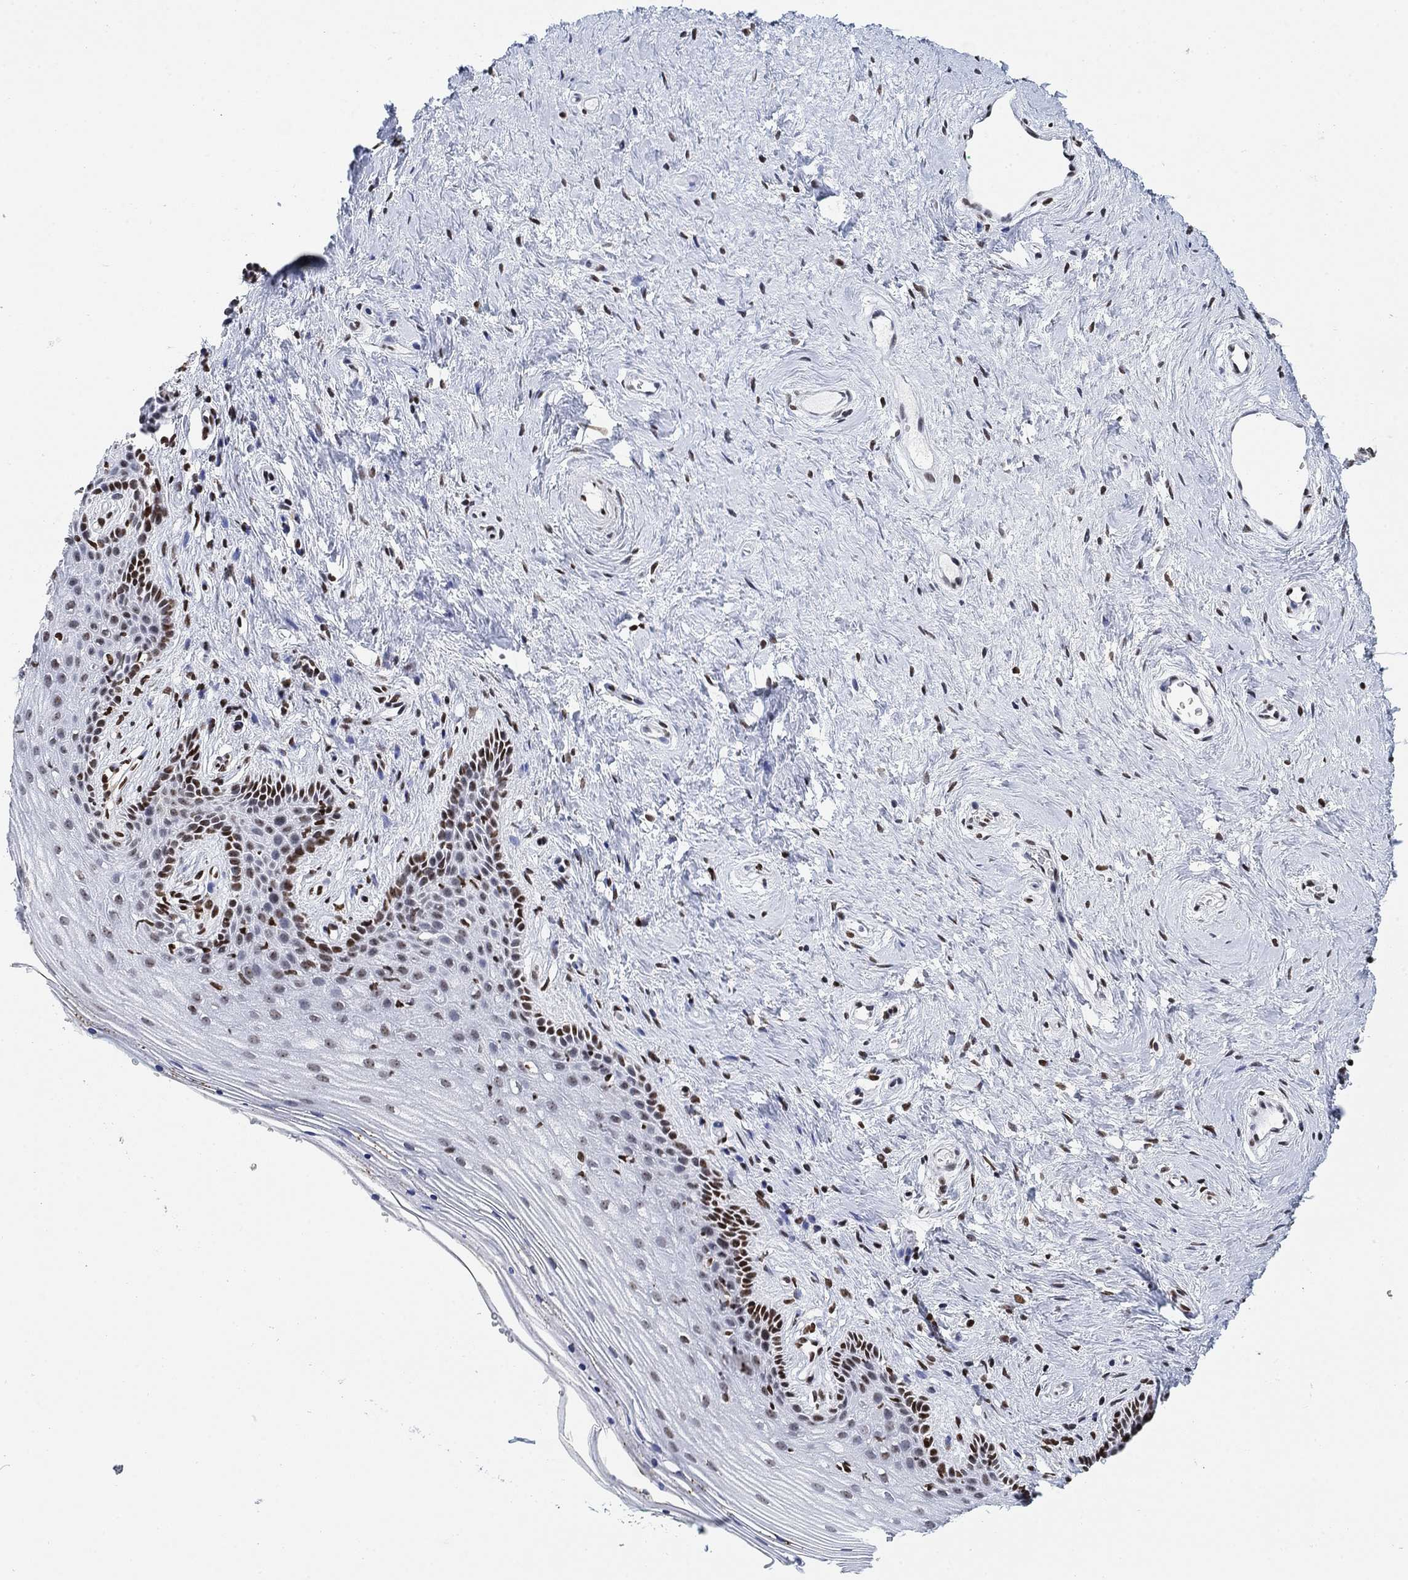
{"staining": {"intensity": "moderate", "quantity": "25%-75%", "location": "cytoplasmic/membranous,nuclear"}, "tissue": "vagina", "cell_type": "Squamous epithelial cells", "image_type": "normal", "snomed": [{"axis": "morphology", "description": "Normal tissue, NOS"}, {"axis": "topography", "description": "Vagina"}], "caption": "The photomicrograph exhibits a brown stain indicating the presence of a protein in the cytoplasmic/membranous,nuclear of squamous epithelial cells in vagina.", "gene": "H1", "patient": {"sex": "female", "age": 45}}